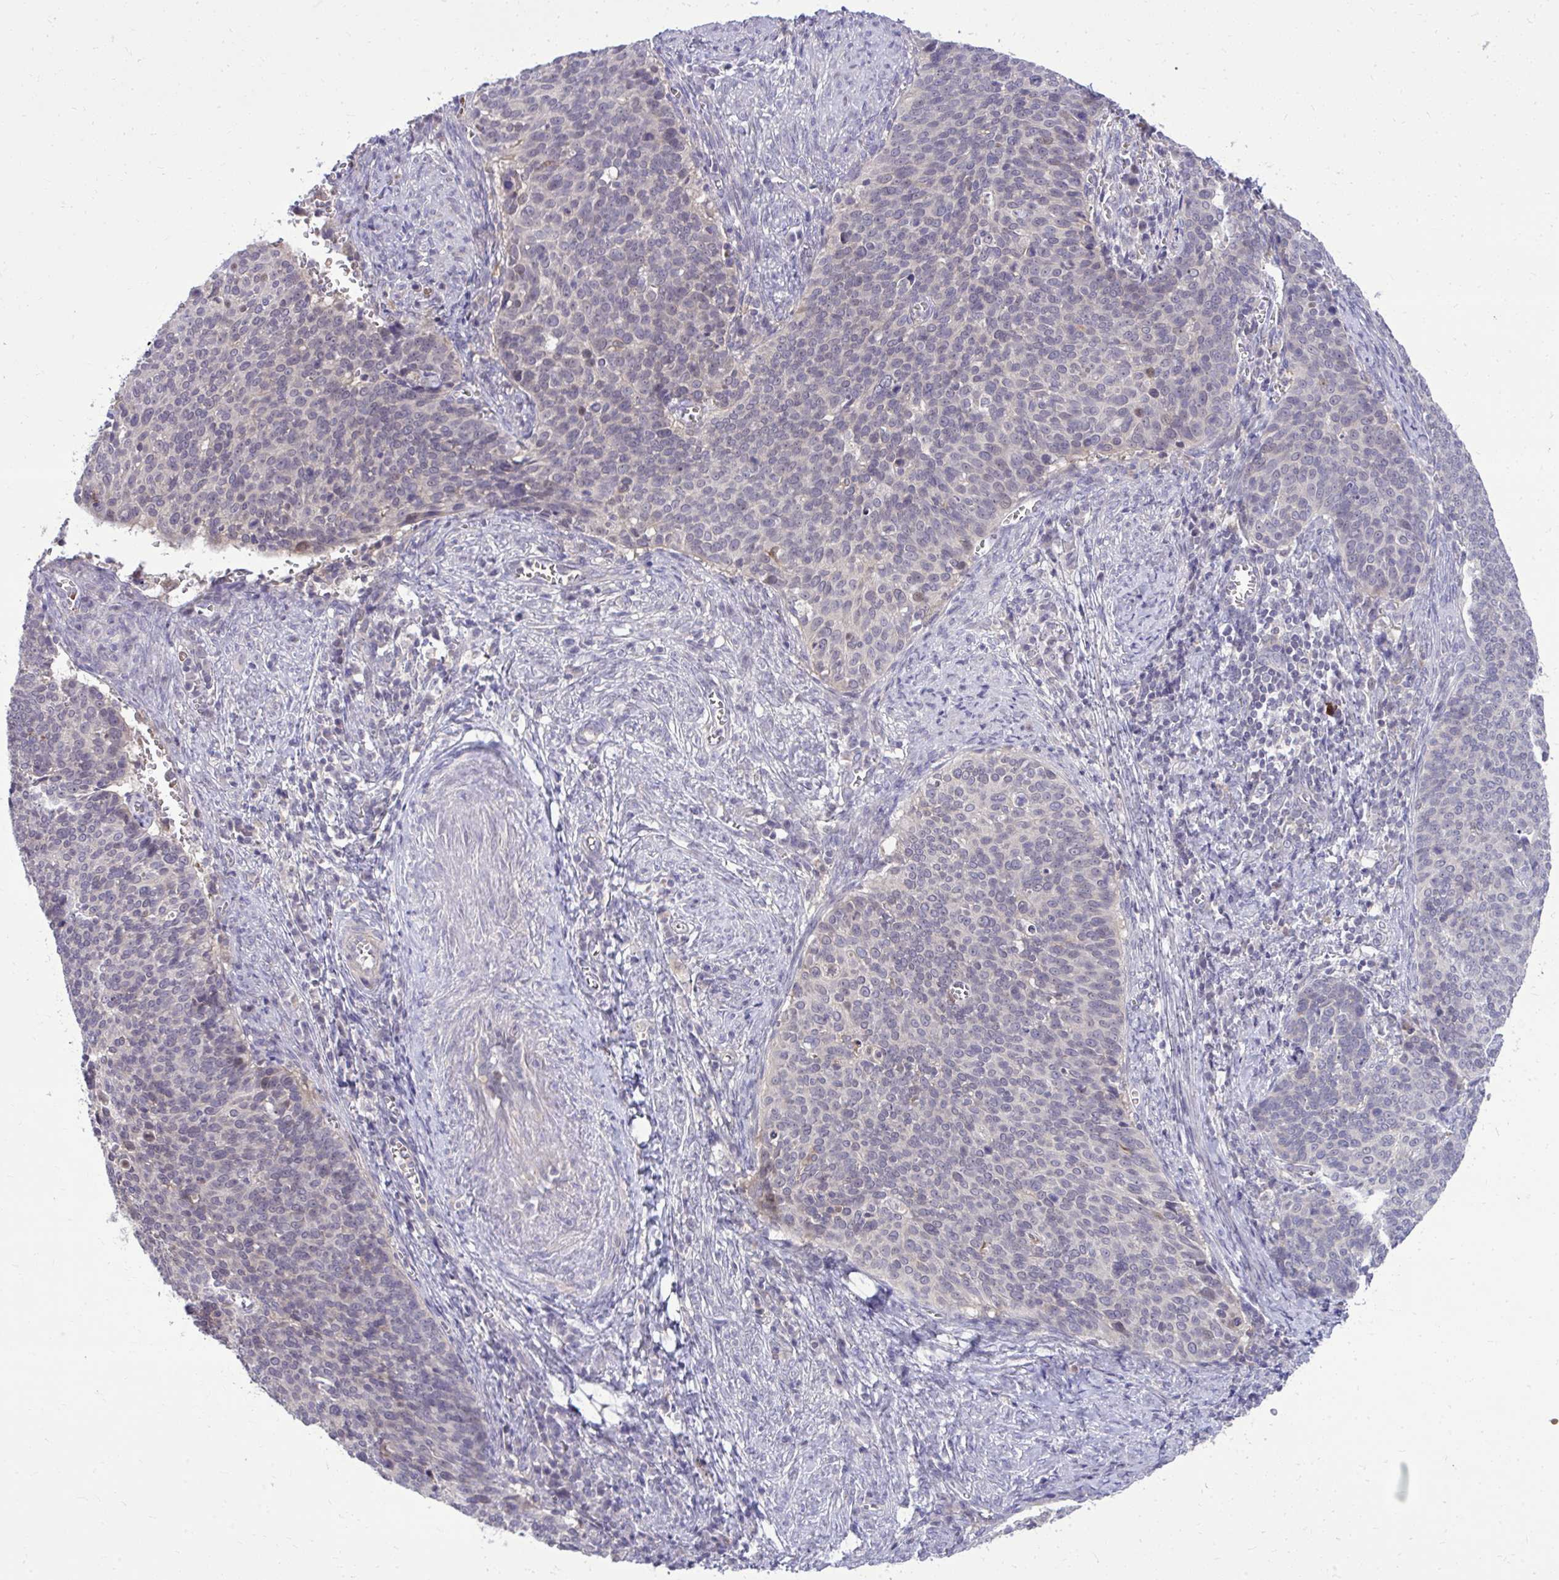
{"staining": {"intensity": "weak", "quantity": "<25%", "location": "cytoplasmic/membranous"}, "tissue": "cervical cancer", "cell_type": "Tumor cells", "image_type": "cancer", "snomed": [{"axis": "morphology", "description": "Normal tissue, NOS"}, {"axis": "morphology", "description": "Squamous cell carcinoma, NOS"}, {"axis": "topography", "description": "Cervix"}], "caption": "IHC histopathology image of cervical cancer stained for a protein (brown), which demonstrates no staining in tumor cells.", "gene": "DPY19L1", "patient": {"sex": "female", "age": 39}}